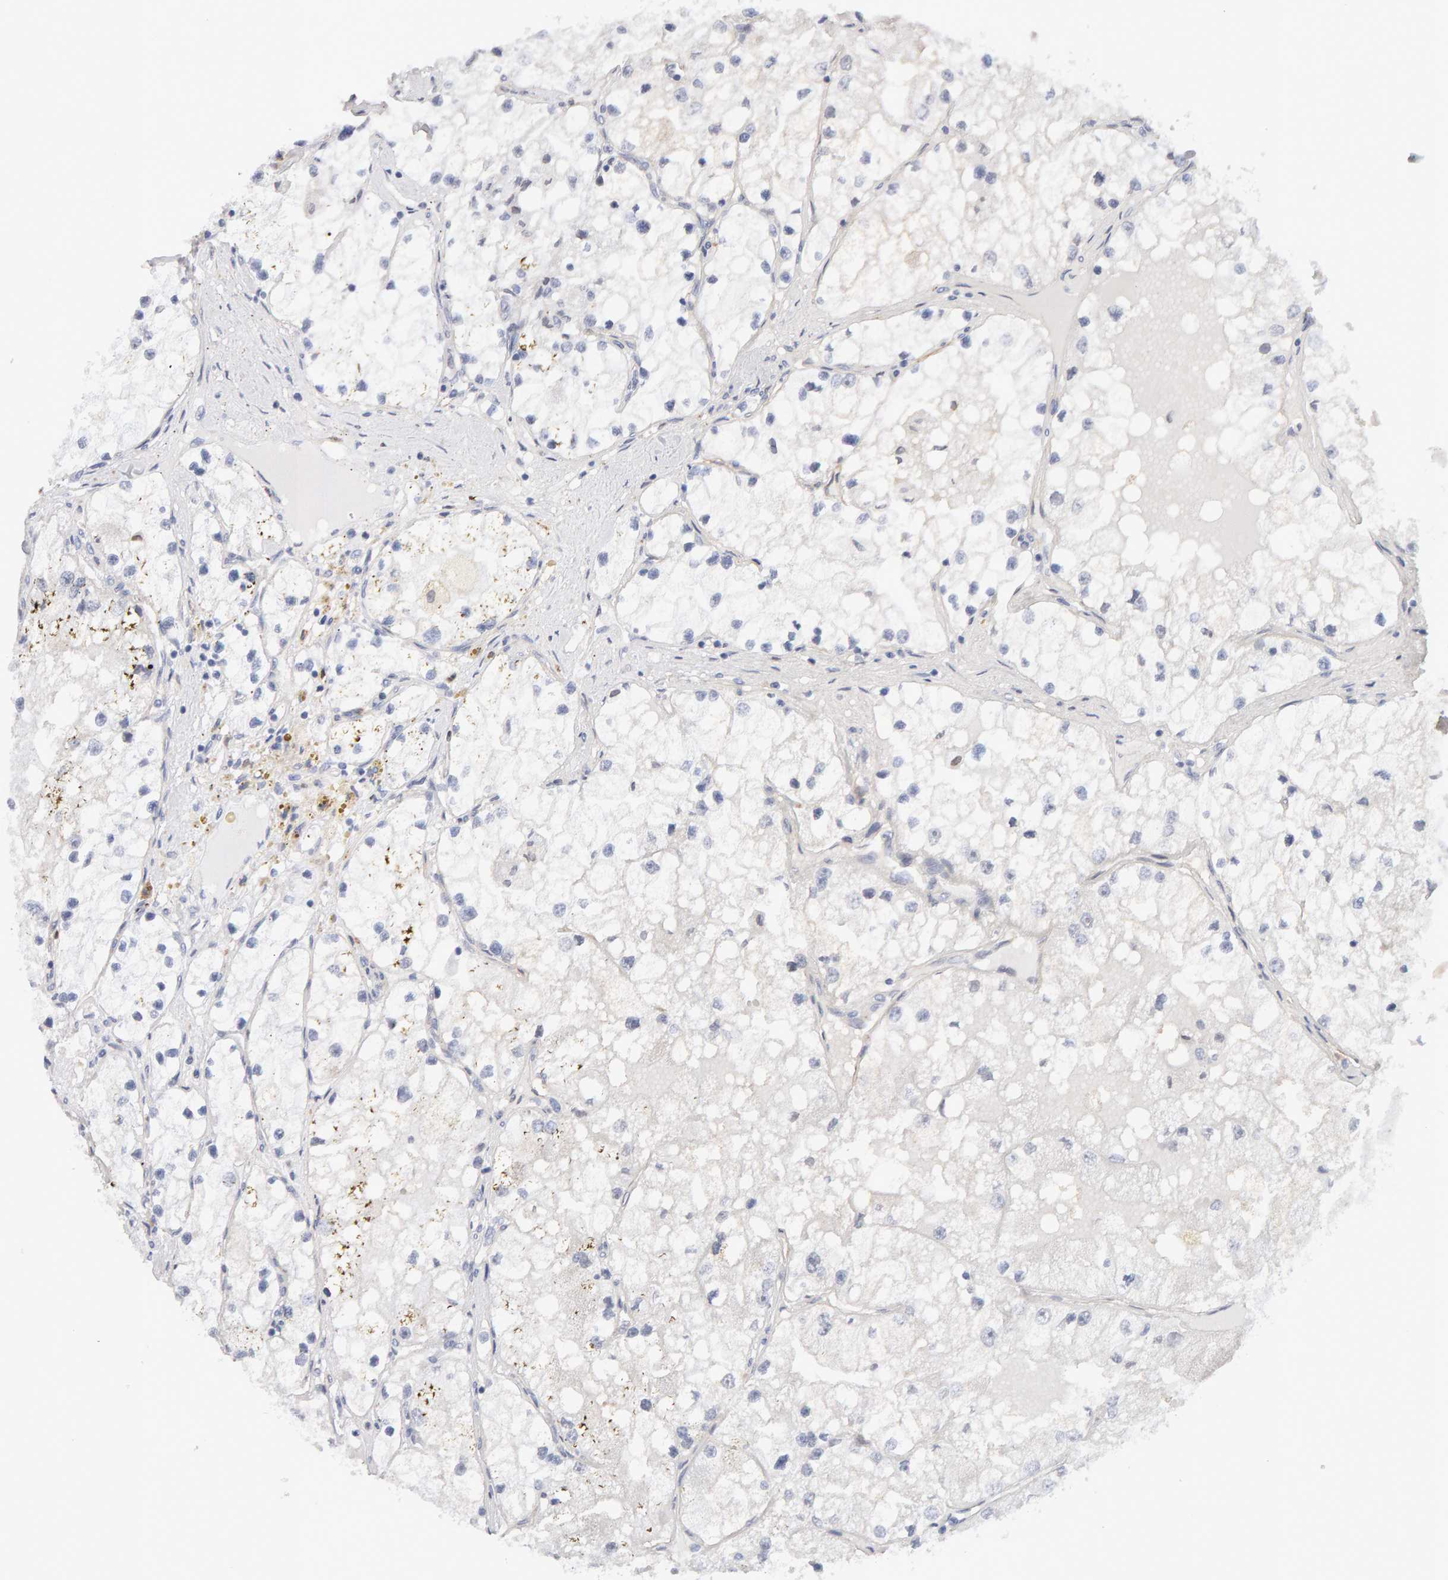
{"staining": {"intensity": "weak", "quantity": "<25%", "location": "cytoplasmic/membranous"}, "tissue": "renal cancer", "cell_type": "Tumor cells", "image_type": "cancer", "snomed": [{"axis": "morphology", "description": "Adenocarcinoma, NOS"}, {"axis": "topography", "description": "Kidney"}], "caption": "Photomicrograph shows no significant protein staining in tumor cells of renal cancer (adenocarcinoma).", "gene": "METRNL", "patient": {"sex": "male", "age": 68}}